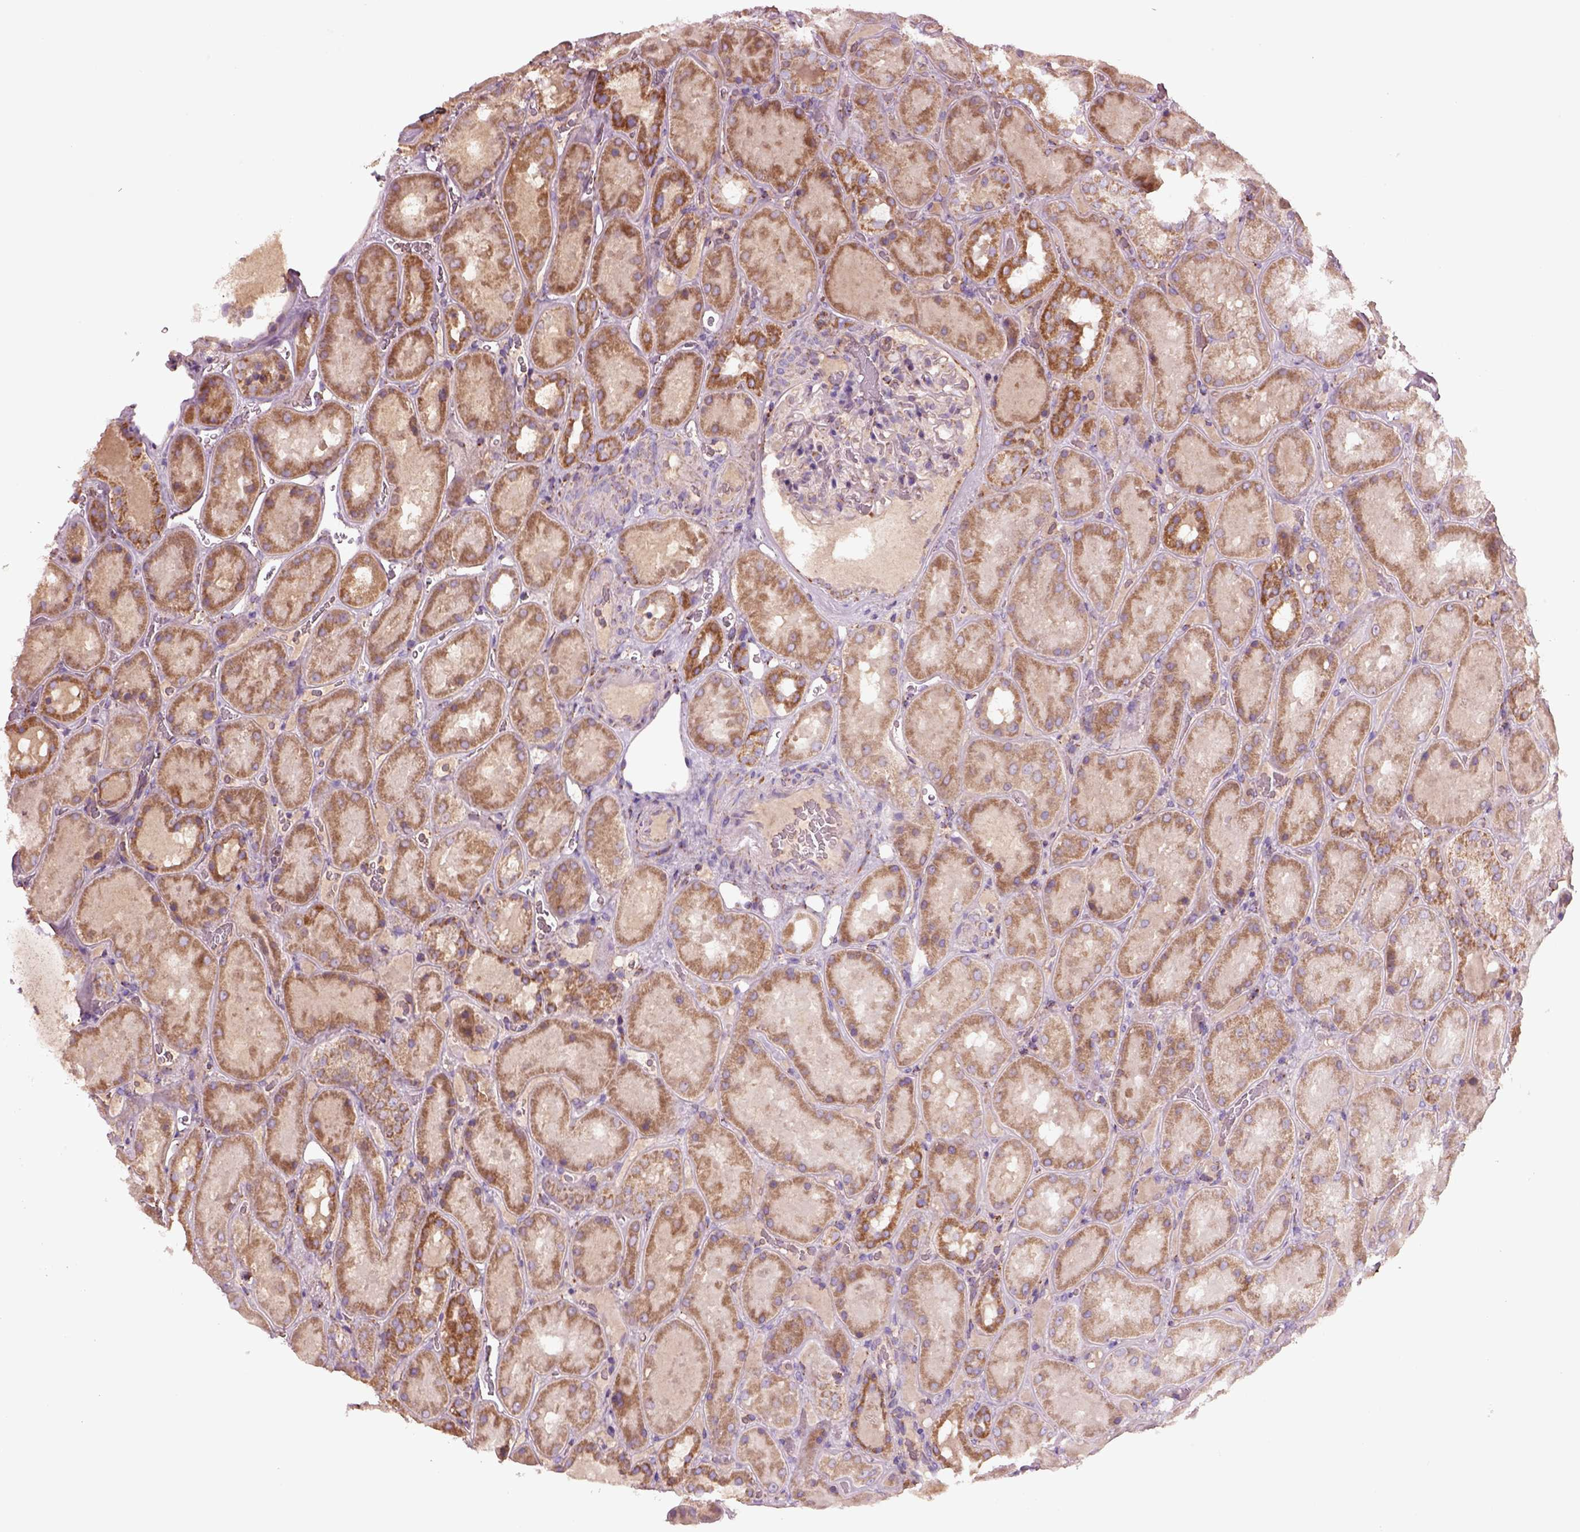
{"staining": {"intensity": "moderate", "quantity": "<25%", "location": "cytoplasmic/membranous"}, "tissue": "kidney", "cell_type": "Cells in glomeruli", "image_type": "normal", "snomed": [{"axis": "morphology", "description": "Normal tissue, NOS"}, {"axis": "topography", "description": "Kidney"}], "caption": "Kidney stained with a brown dye reveals moderate cytoplasmic/membranous positive staining in approximately <25% of cells in glomeruli.", "gene": "SLC25A24", "patient": {"sex": "male", "age": 73}}